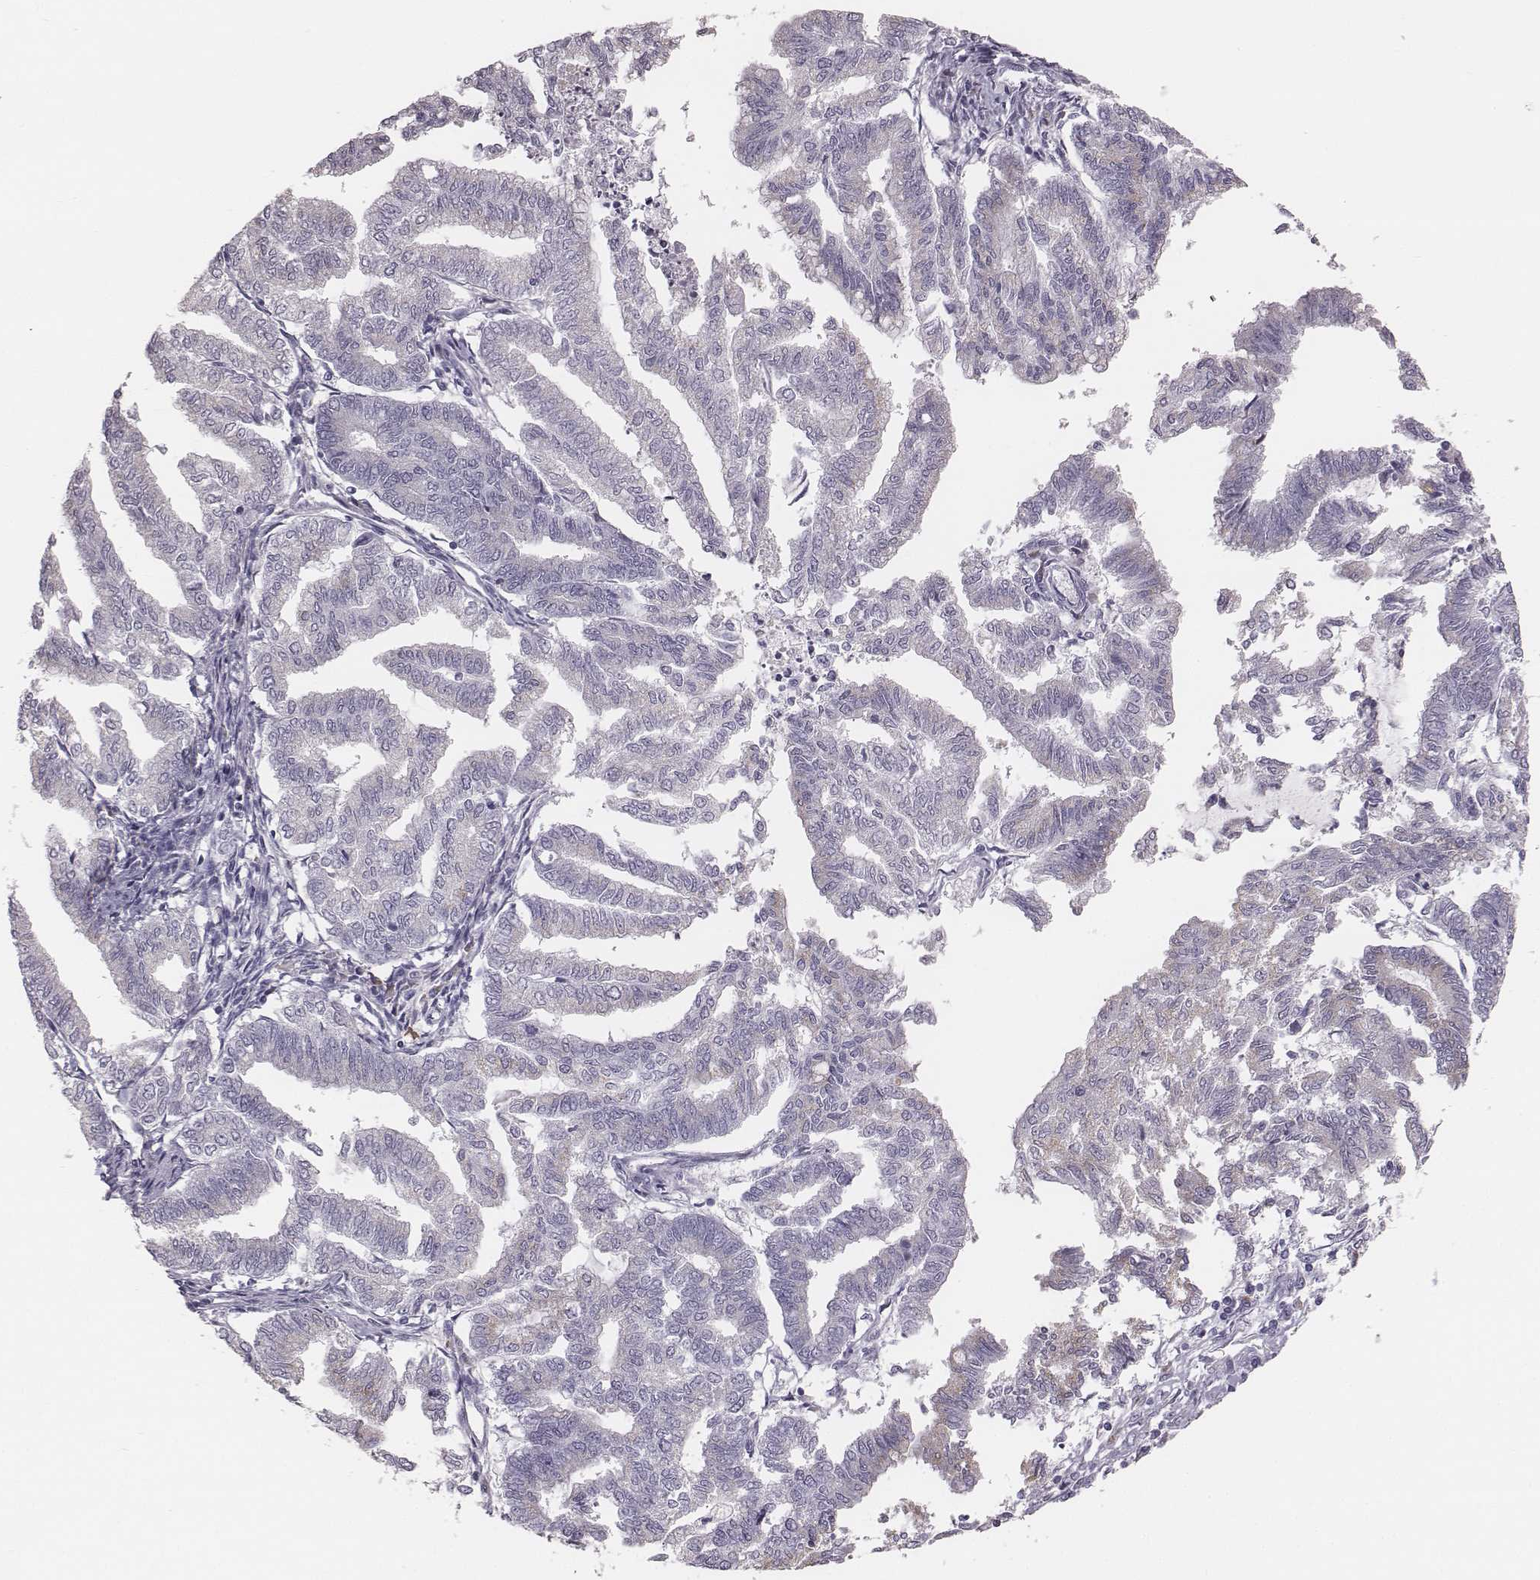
{"staining": {"intensity": "negative", "quantity": "none", "location": "none"}, "tissue": "endometrial cancer", "cell_type": "Tumor cells", "image_type": "cancer", "snomed": [{"axis": "morphology", "description": "Adenocarcinoma, NOS"}, {"axis": "topography", "description": "Endometrium"}], "caption": "This is an immunohistochemistry (IHC) photomicrograph of endometrial cancer (adenocarcinoma). There is no expression in tumor cells.", "gene": "C6orf58", "patient": {"sex": "female", "age": 79}}